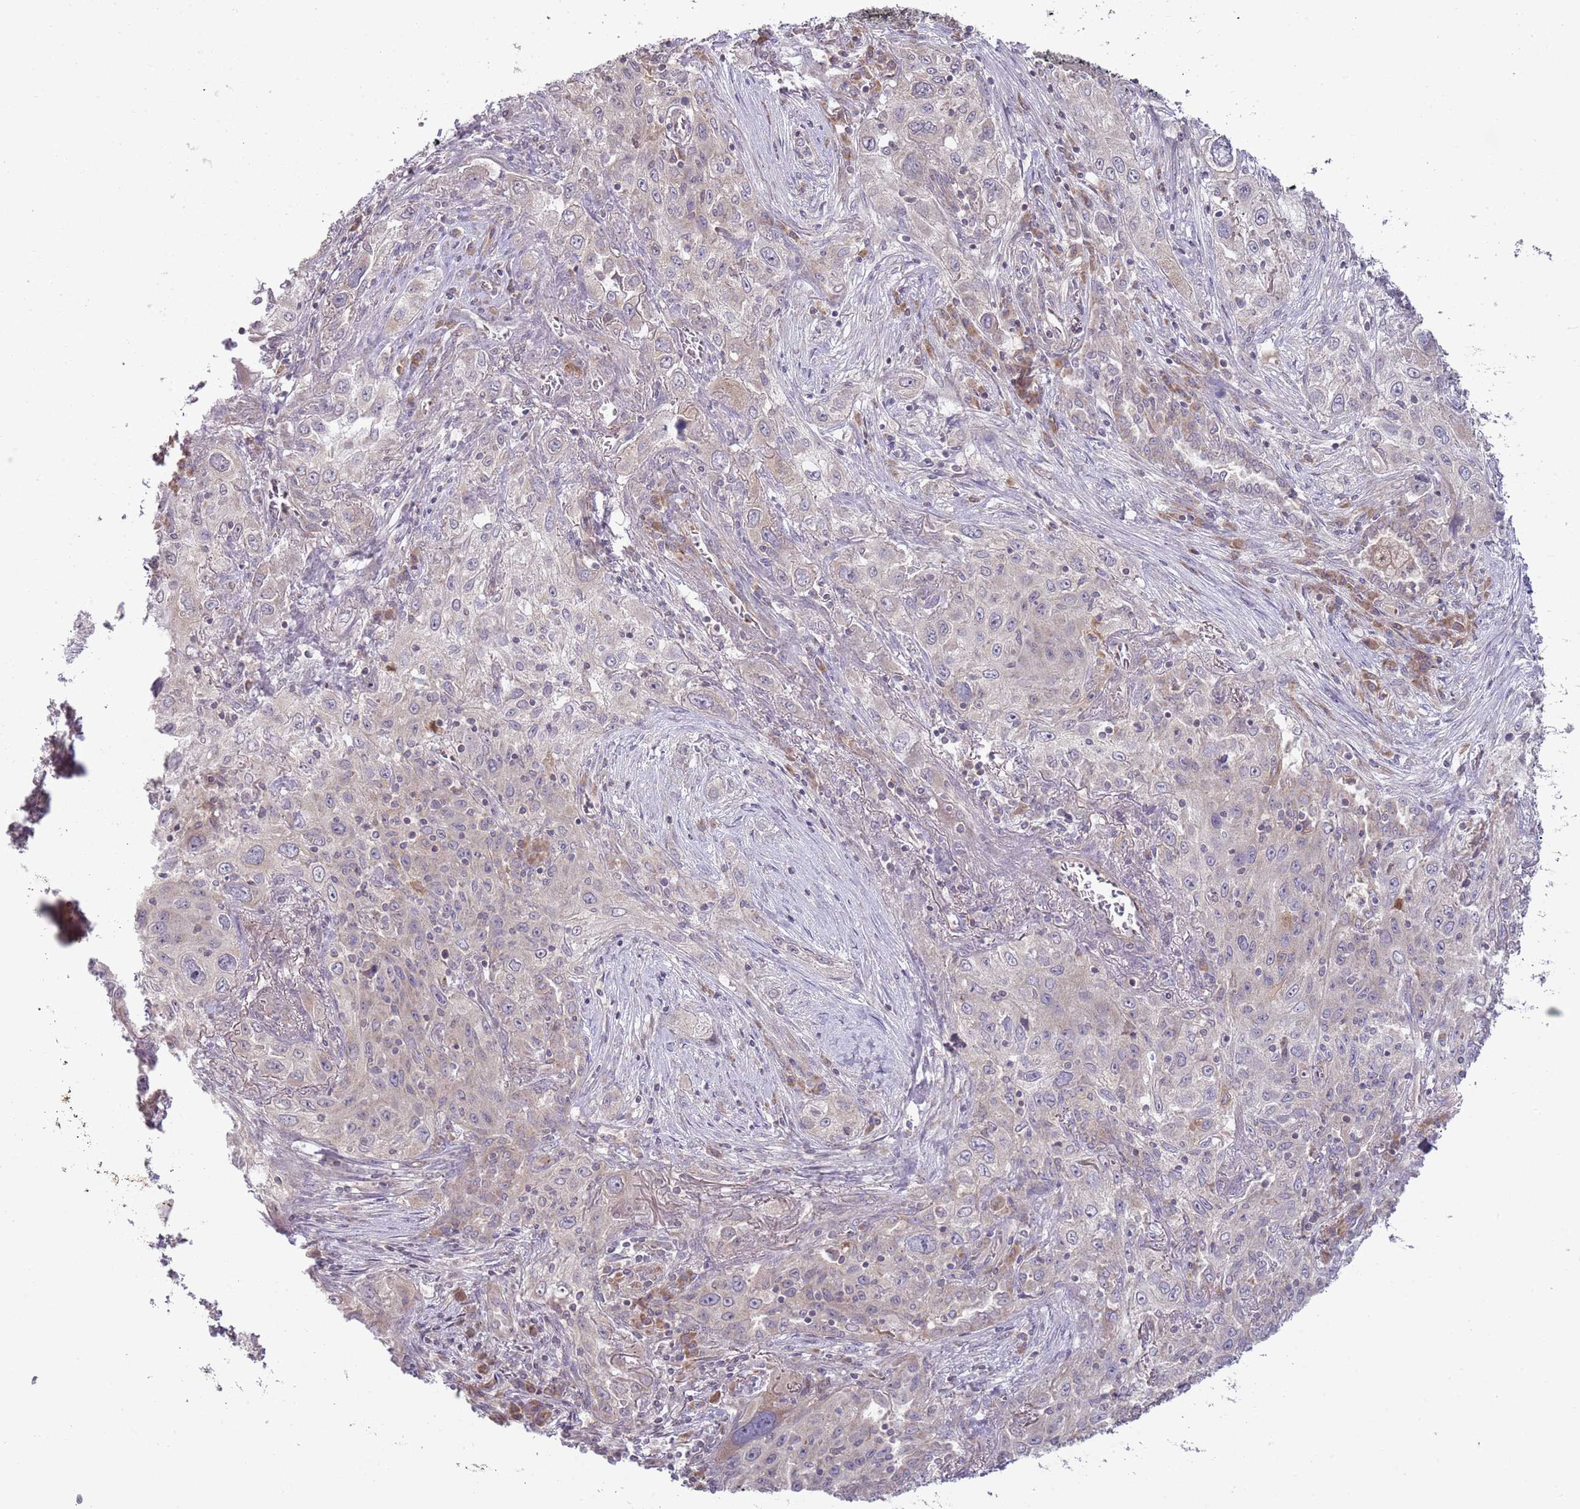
{"staining": {"intensity": "negative", "quantity": "none", "location": "none"}, "tissue": "lung cancer", "cell_type": "Tumor cells", "image_type": "cancer", "snomed": [{"axis": "morphology", "description": "Squamous cell carcinoma, NOS"}, {"axis": "topography", "description": "Lung"}], "caption": "Human lung cancer stained for a protein using immunohistochemistry (IHC) exhibits no staining in tumor cells.", "gene": "SKOR2", "patient": {"sex": "female", "age": 69}}